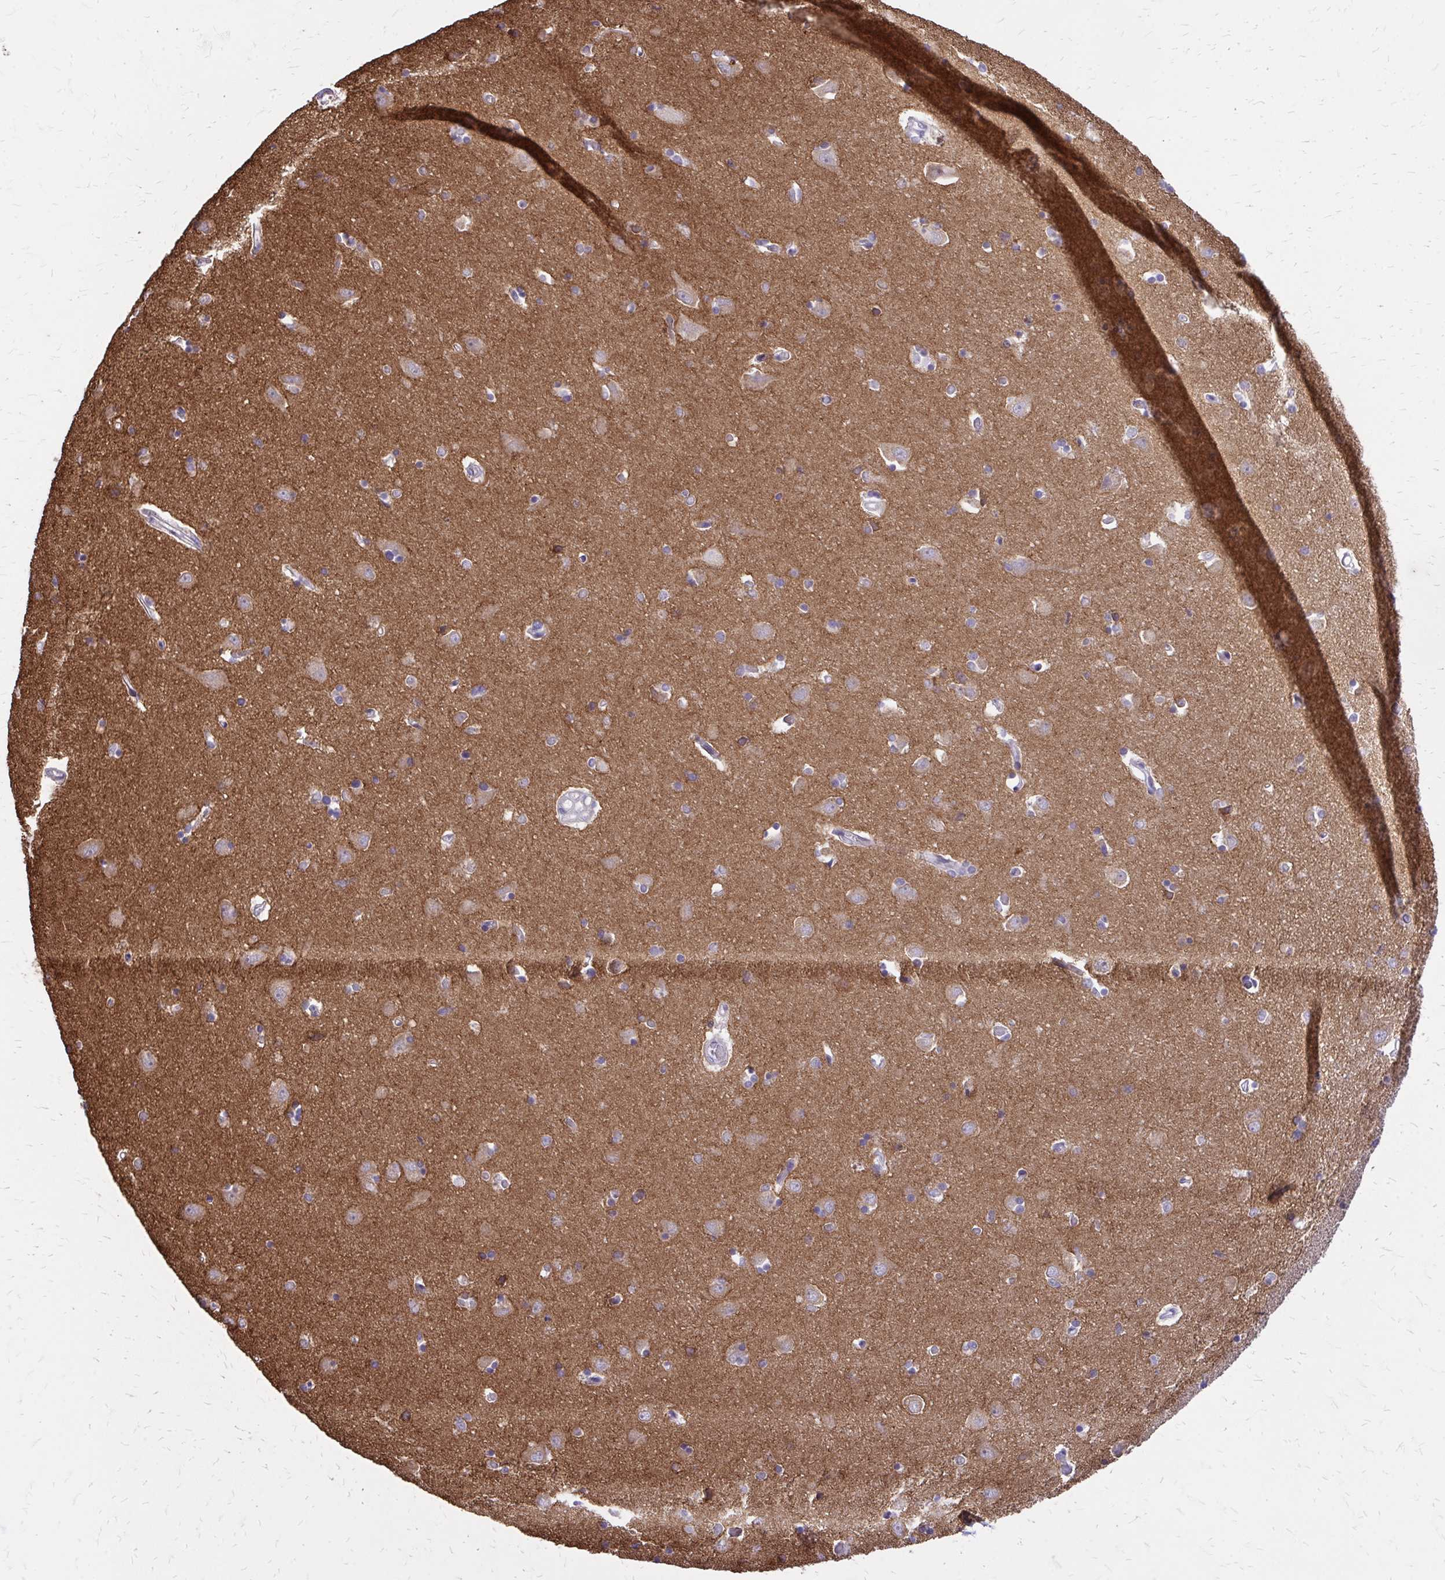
{"staining": {"intensity": "weak", "quantity": ">75%", "location": "cytoplasmic/membranous"}, "tissue": "caudate", "cell_type": "Glial cells", "image_type": "normal", "snomed": [{"axis": "morphology", "description": "Normal tissue, NOS"}, {"axis": "topography", "description": "Lateral ventricle wall"}, {"axis": "topography", "description": "Hippocampus"}], "caption": "Immunohistochemical staining of benign human caudate shows >75% levels of weak cytoplasmic/membranous protein positivity in approximately >75% of glial cells. (DAB (3,3'-diaminobenzidine) IHC with brightfield microscopy, high magnification).", "gene": "EPB41L1", "patient": {"sex": "female", "age": 63}}